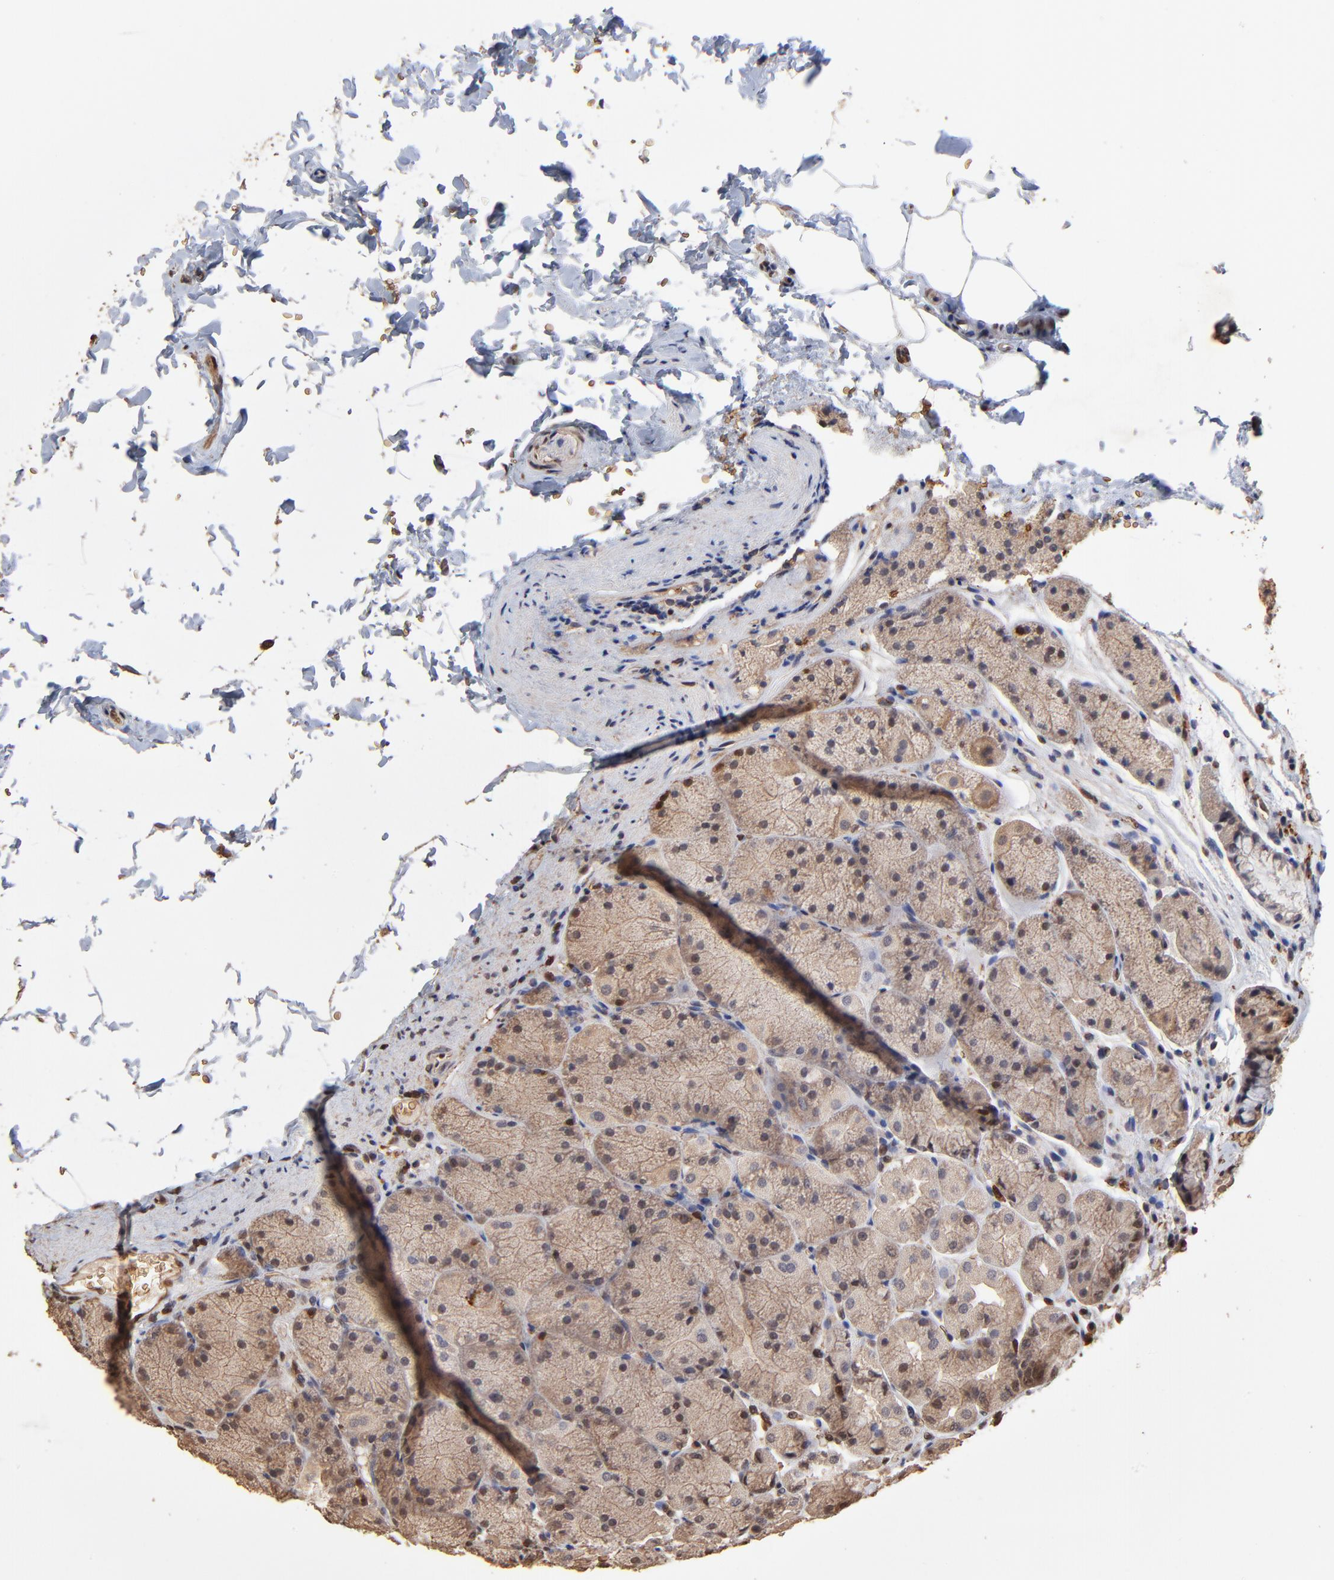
{"staining": {"intensity": "weak", "quantity": "<25%", "location": "cytoplasmic/membranous,nuclear"}, "tissue": "stomach", "cell_type": "Glandular cells", "image_type": "normal", "snomed": [{"axis": "morphology", "description": "Normal tissue, NOS"}, {"axis": "topography", "description": "Stomach, upper"}], "caption": "This is an immunohistochemistry photomicrograph of unremarkable human stomach. There is no positivity in glandular cells.", "gene": "CASP1", "patient": {"sex": "female", "age": 56}}